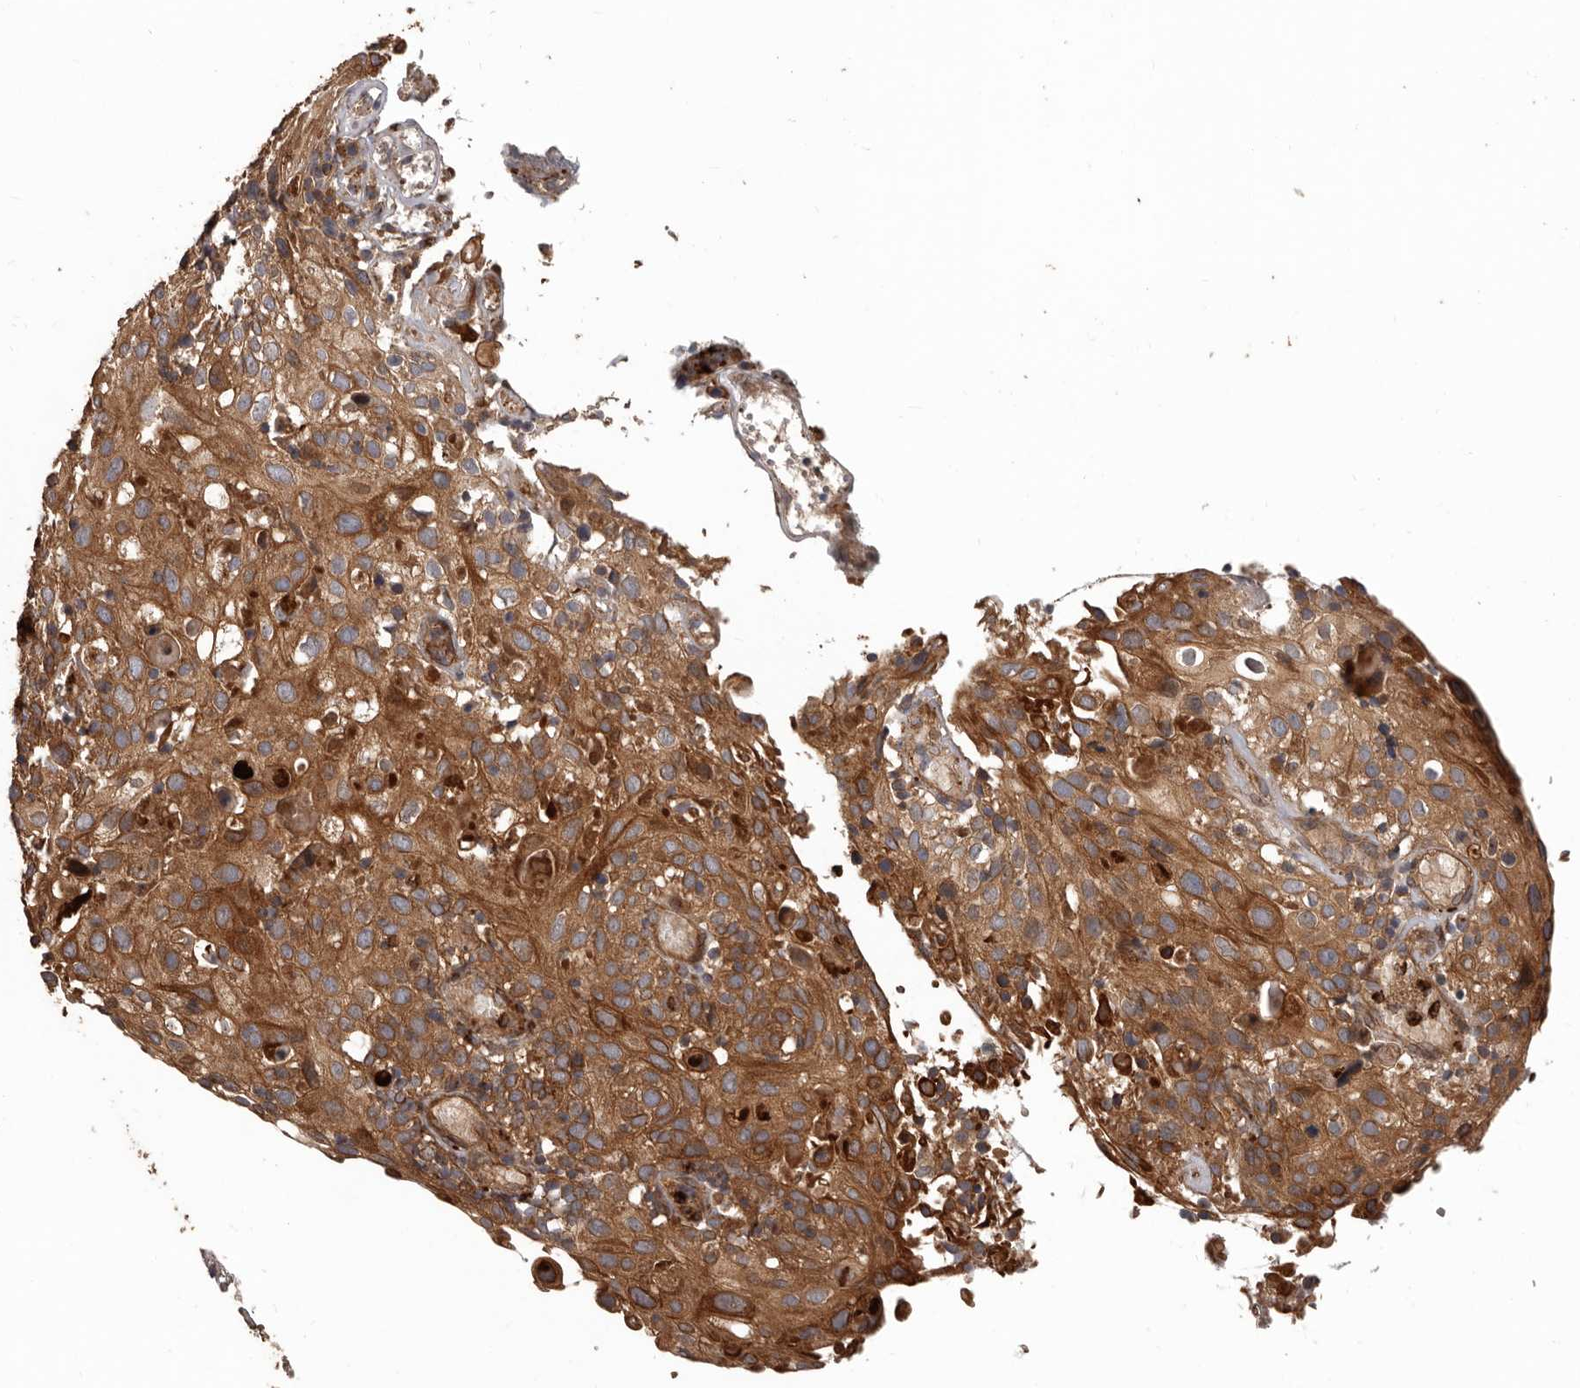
{"staining": {"intensity": "moderate", "quantity": ">75%", "location": "cytoplasmic/membranous"}, "tissue": "cervical cancer", "cell_type": "Tumor cells", "image_type": "cancer", "snomed": [{"axis": "morphology", "description": "Squamous cell carcinoma, NOS"}, {"axis": "topography", "description": "Cervix"}], "caption": "A brown stain labels moderate cytoplasmic/membranous positivity of a protein in human cervical cancer tumor cells.", "gene": "ARHGEF5", "patient": {"sex": "female", "age": 74}}